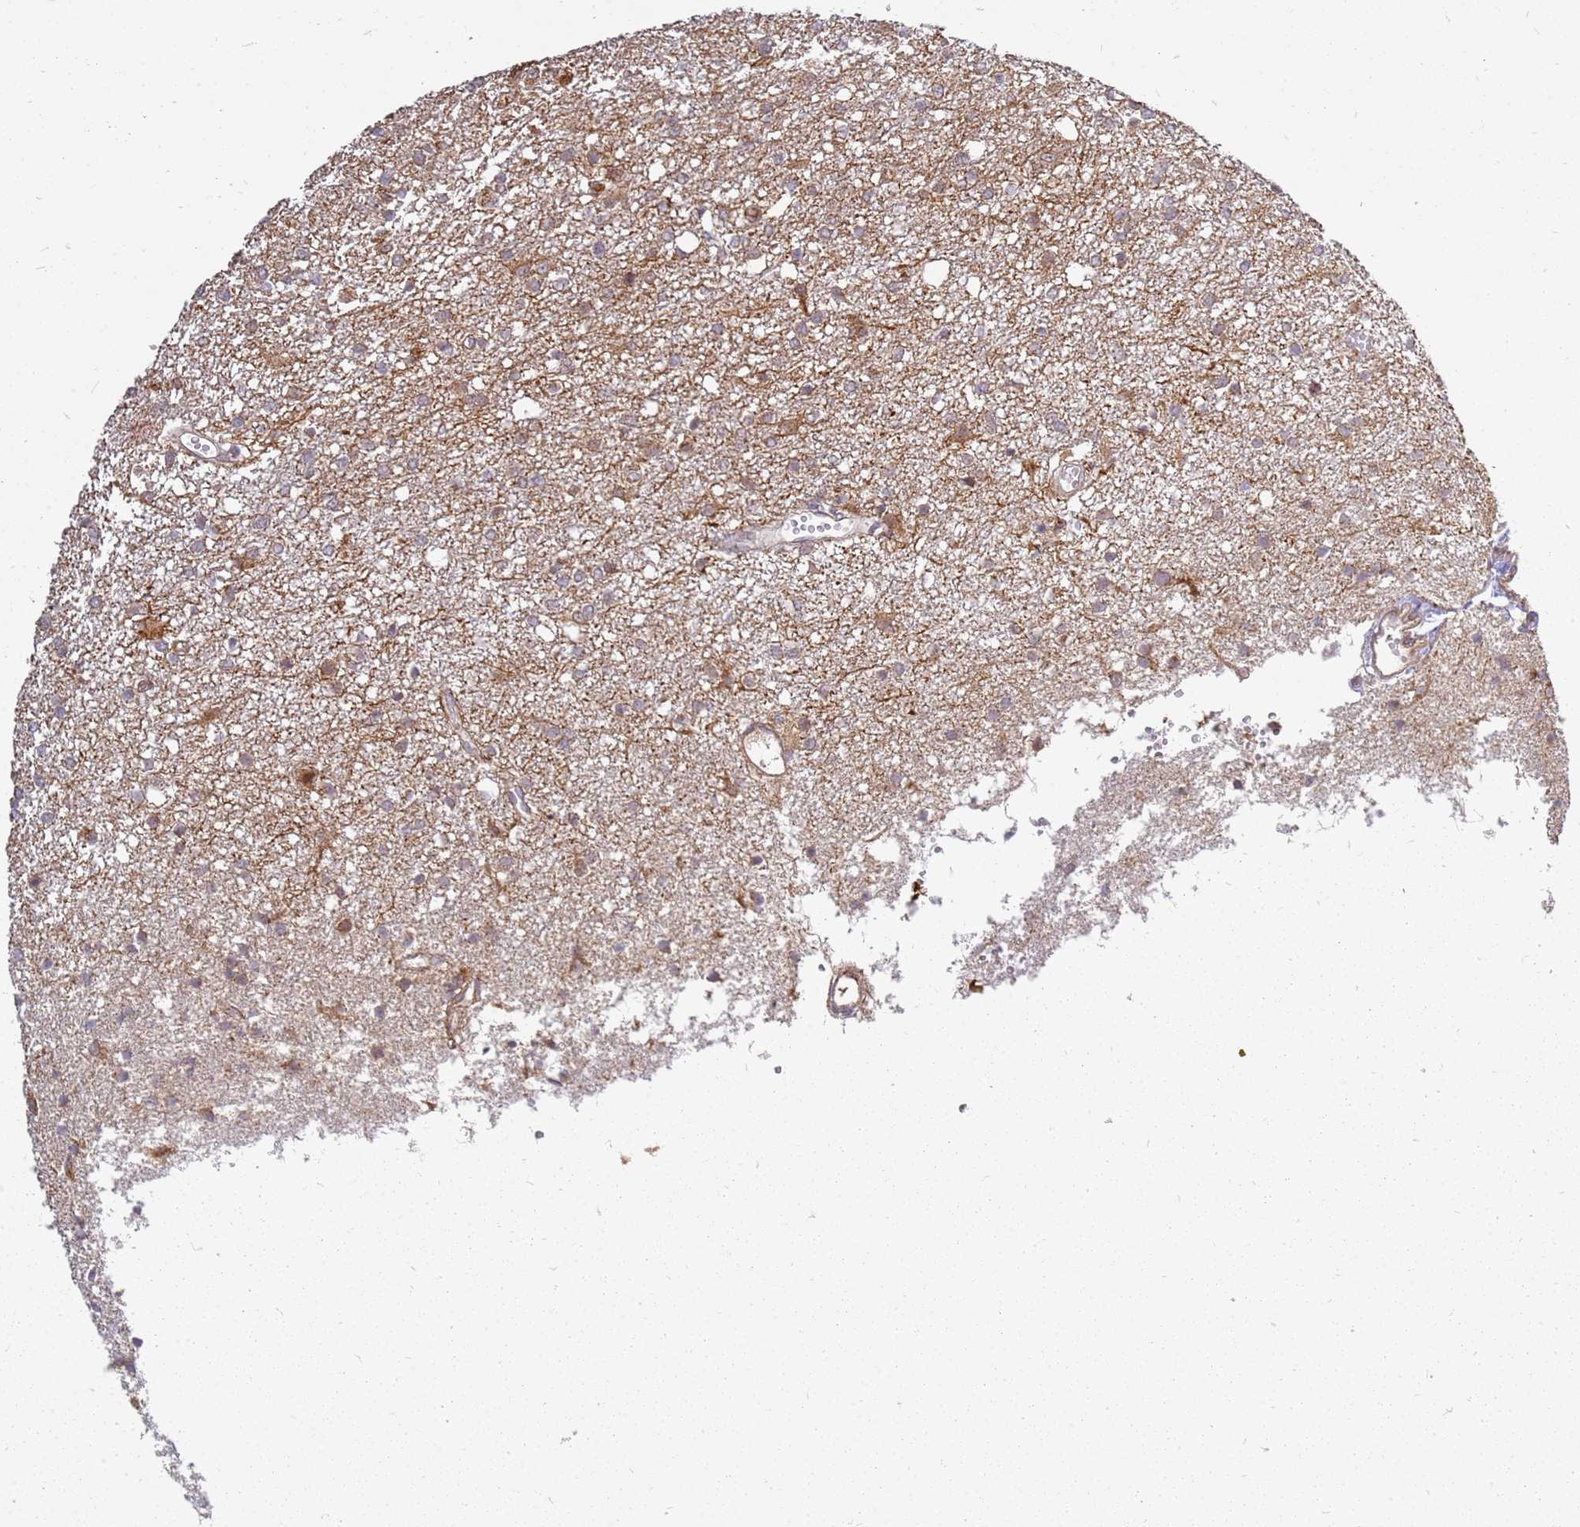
{"staining": {"intensity": "moderate", "quantity": "25%-75%", "location": "cytoplasmic/membranous"}, "tissue": "glioma", "cell_type": "Tumor cells", "image_type": "cancer", "snomed": [{"axis": "morphology", "description": "Glioma, malignant, High grade"}, {"axis": "topography", "description": "Brain"}], "caption": "Malignant glioma (high-grade) stained with DAB immunohistochemistry (IHC) shows medium levels of moderate cytoplasmic/membranous staining in approximately 25%-75% of tumor cells.", "gene": "CCDC159", "patient": {"sex": "female", "age": 59}}